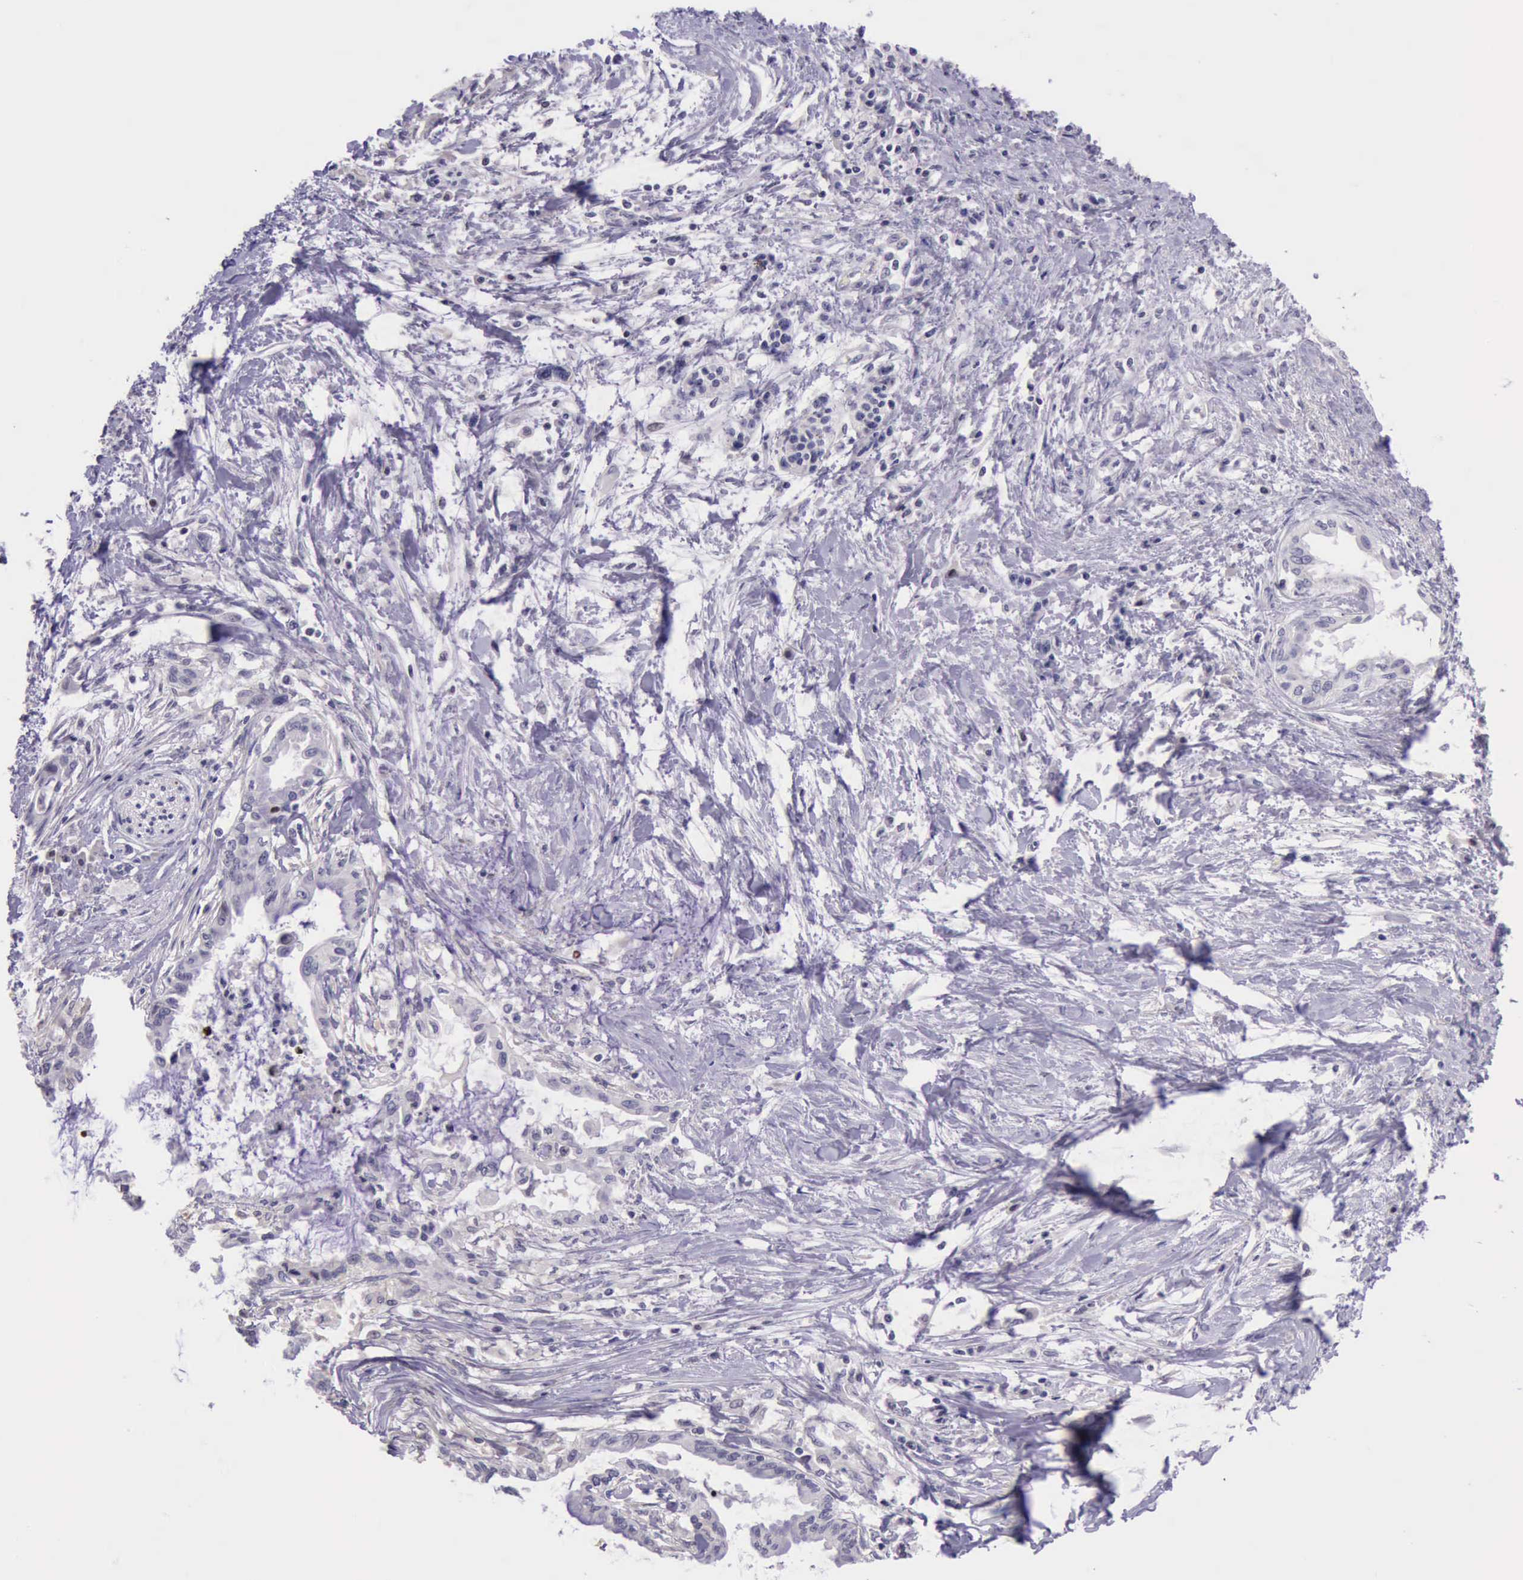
{"staining": {"intensity": "negative", "quantity": "none", "location": "none"}, "tissue": "pancreatic cancer", "cell_type": "Tumor cells", "image_type": "cancer", "snomed": [{"axis": "morphology", "description": "Adenocarcinoma, NOS"}, {"axis": "topography", "description": "Pancreas"}], "caption": "Histopathology image shows no protein positivity in tumor cells of pancreatic cancer (adenocarcinoma) tissue.", "gene": "PARP1", "patient": {"sex": "female", "age": 64}}